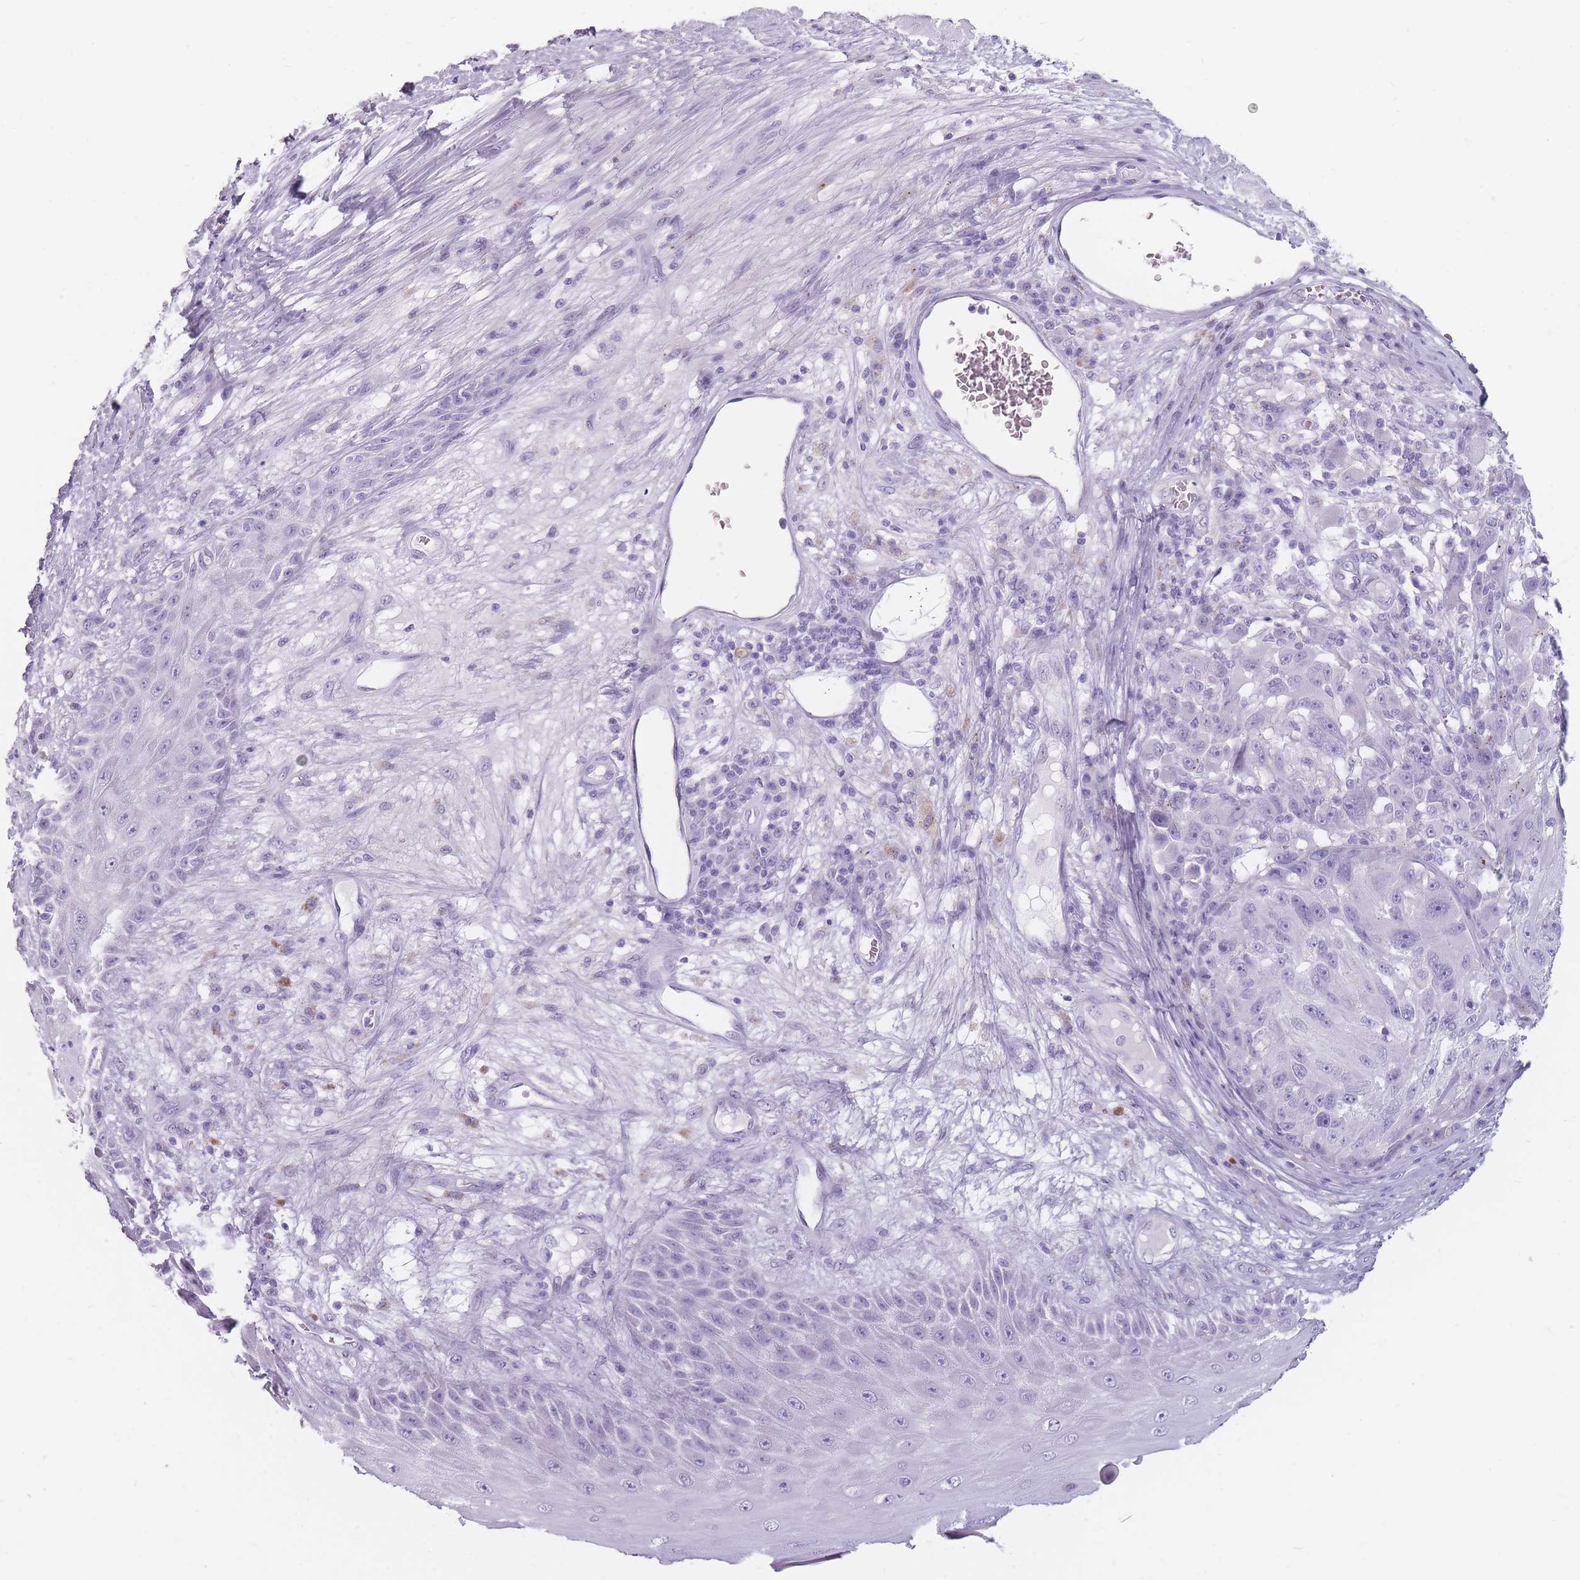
{"staining": {"intensity": "negative", "quantity": "none", "location": "none"}, "tissue": "melanoma", "cell_type": "Tumor cells", "image_type": "cancer", "snomed": [{"axis": "morphology", "description": "Malignant melanoma, NOS"}, {"axis": "topography", "description": "Skin"}], "caption": "Malignant melanoma stained for a protein using immunohistochemistry (IHC) exhibits no staining tumor cells.", "gene": "CCNO", "patient": {"sex": "male", "age": 53}}